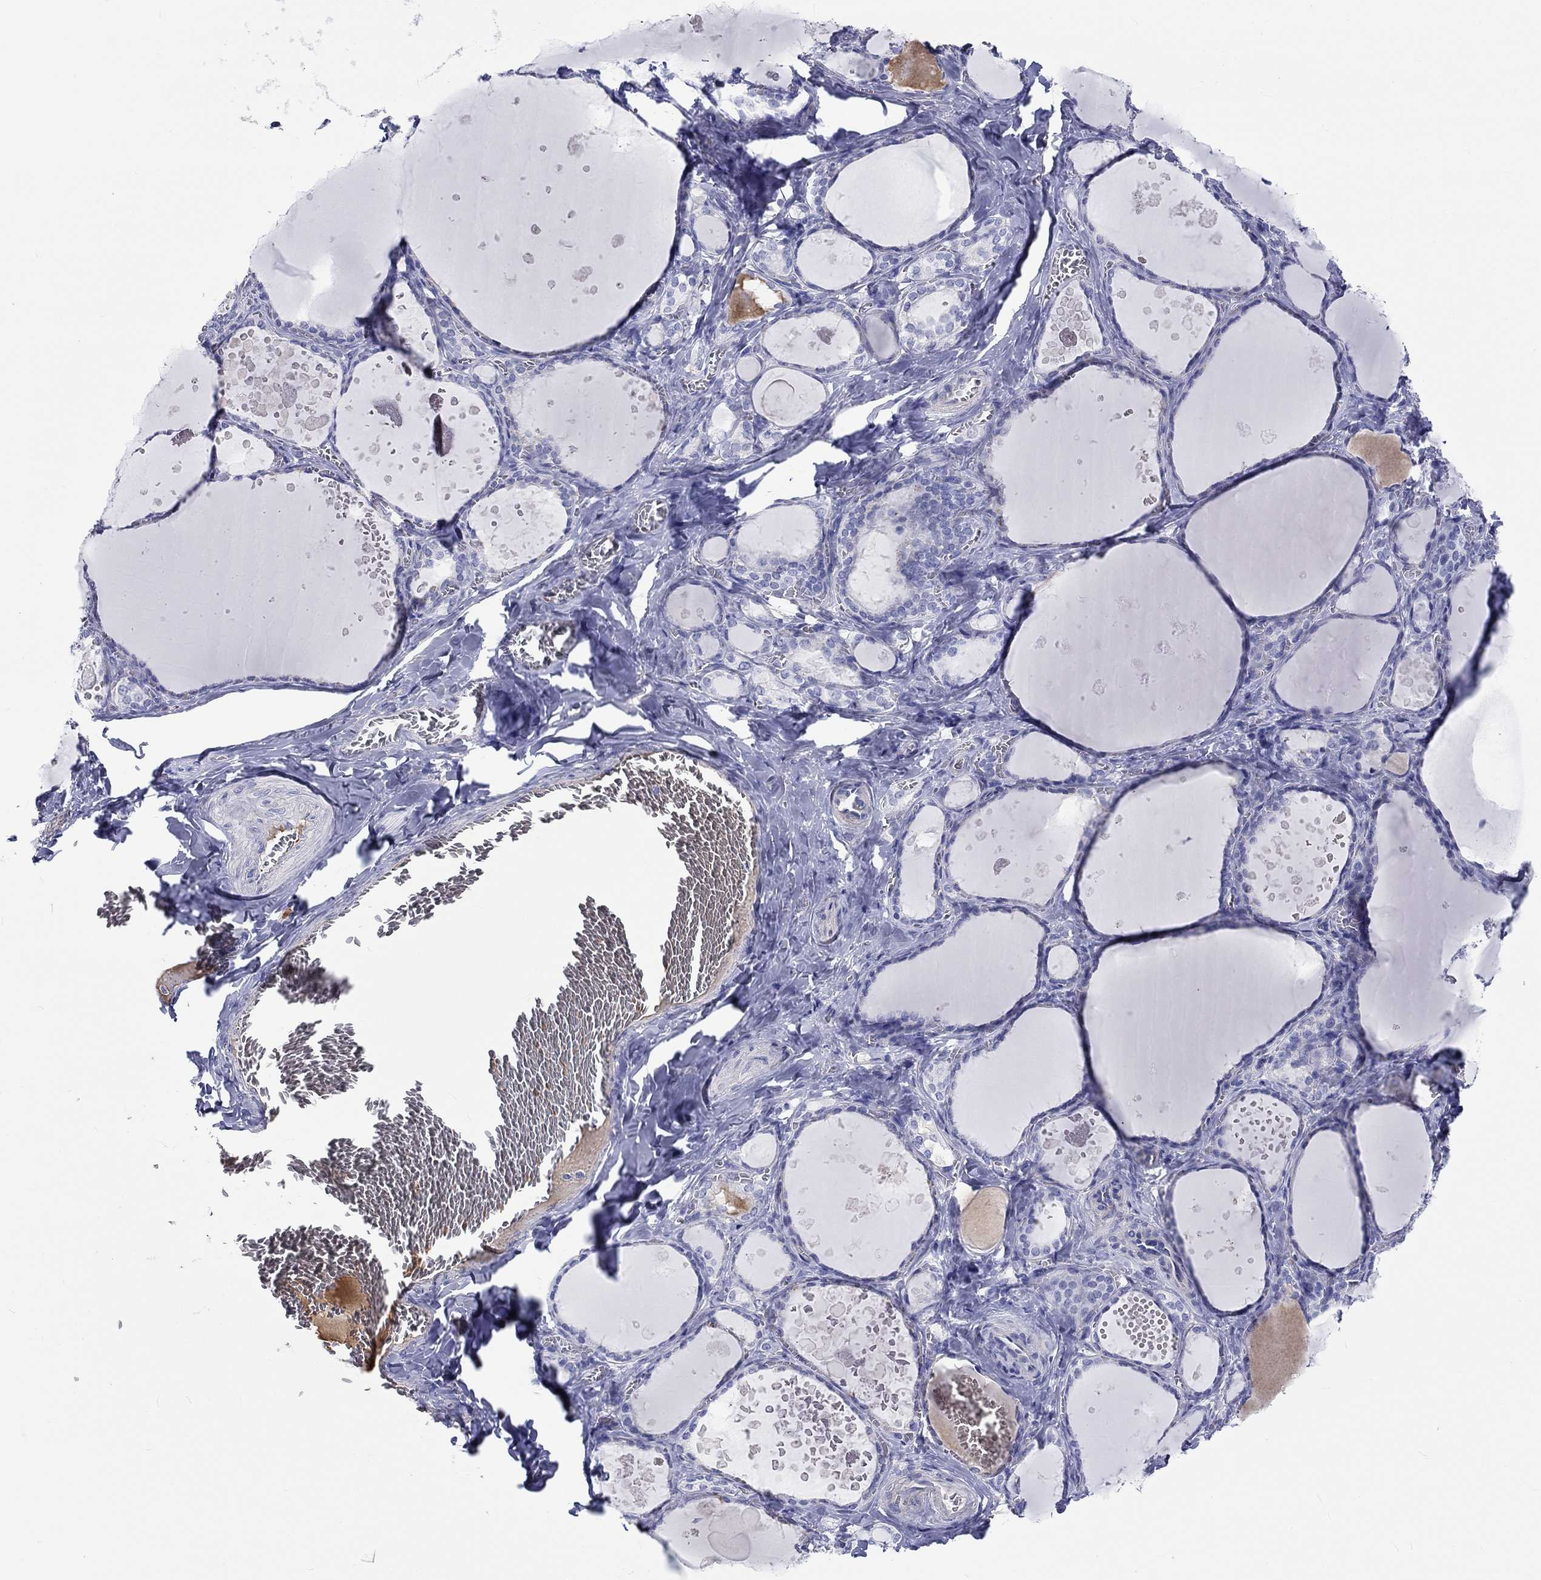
{"staining": {"intensity": "negative", "quantity": "none", "location": "none"}, "tissue": "thyroid gland", "cell_type": "Glandular cells", "image_type": "normal", "snomed": [{"axis": "morphology", "description": "Normal tissue, NOS"}, {"axis": "topography", "description": "Thyroid gland"}], "caption": "This is a histopathology image of IHC staining of unremarkable thyroid gland, which shows no positivity in glandular cells.", "gene": "CDY1B", "patient": {"sex": "female", "age": 56}}